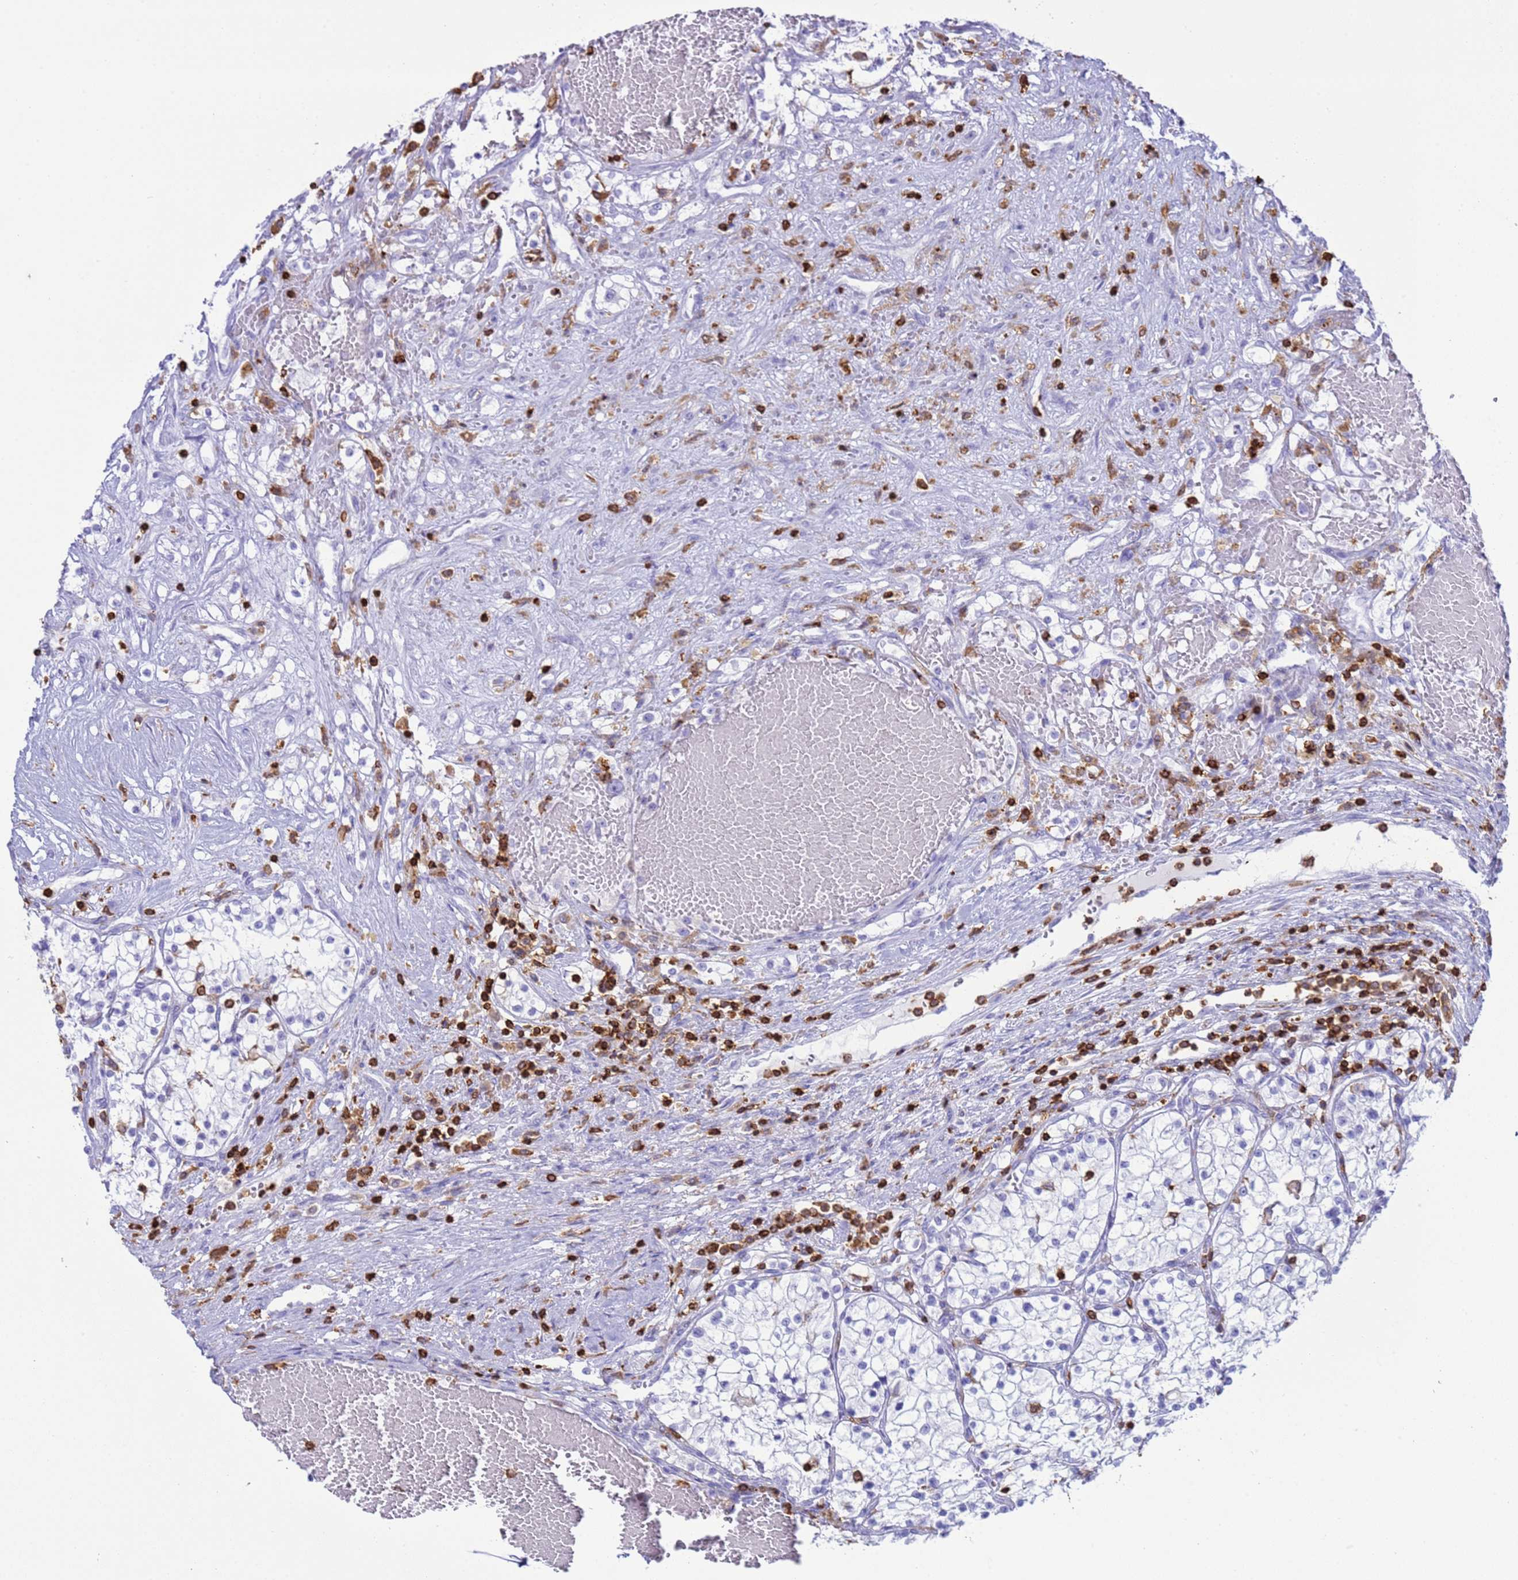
{"staining": {"intensity": "negative", "quantity": "none", "location": "none"}, "tissue": "renal cancer", "cell_type": "Tumor cells", "image_type": "cancer", "snomed": [{"axis": "morphology", "description": "Normal tissue, NOS"}, {"axis": "morphology", "description": "Adenocarcinoma, NOS"}, {"axis": "topography", "description": "Kidney"}], "caption": "The photomicrograph displays no significant staining in tumor cells of adenocarcinoma (renal).", "gene": "IRF5", "patient": {"sex": "male", "age": 68}}